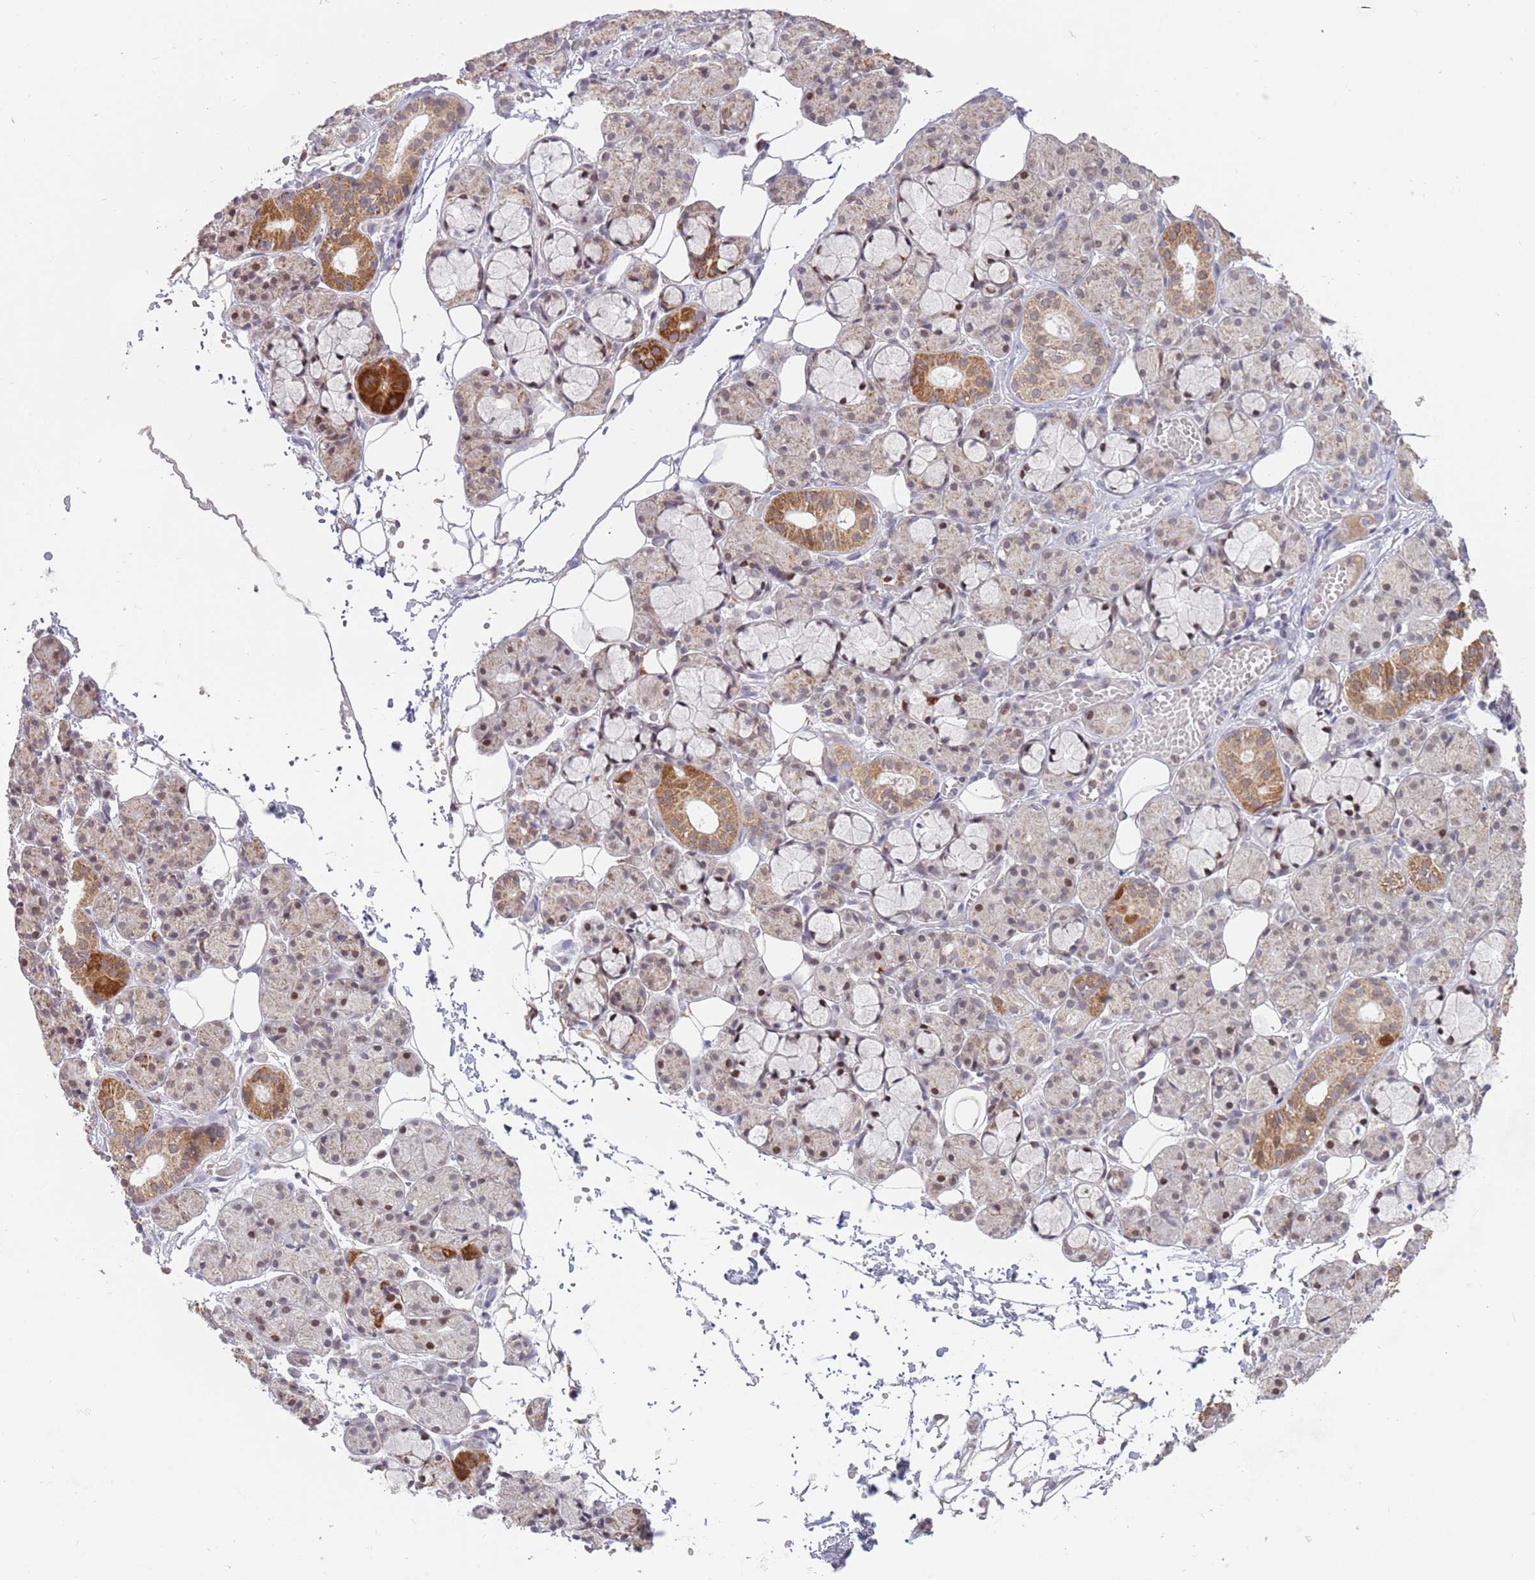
{"staining": {"intensity": "moderate", "quantity": "25%-75%", "location": "cytoplasmic/membranous,nuclear"}, "tissue": "salivary gland", "cell_type": "Glandular cells", "image_type": "normal", "snomed": [{"axis": "morphology", "description": "Normal tissue, NOS"}, {"axis": "topography", "description": "Salivary gland"}], "caption": "The micrograph displays staining of benign salivary gland, revealing moderate cytoplasmic/membranous,nuclear protein staining (brown color) within glandular cells.", "gene": "TIMM13", "patient": {"sex": "male", "age": 63}}